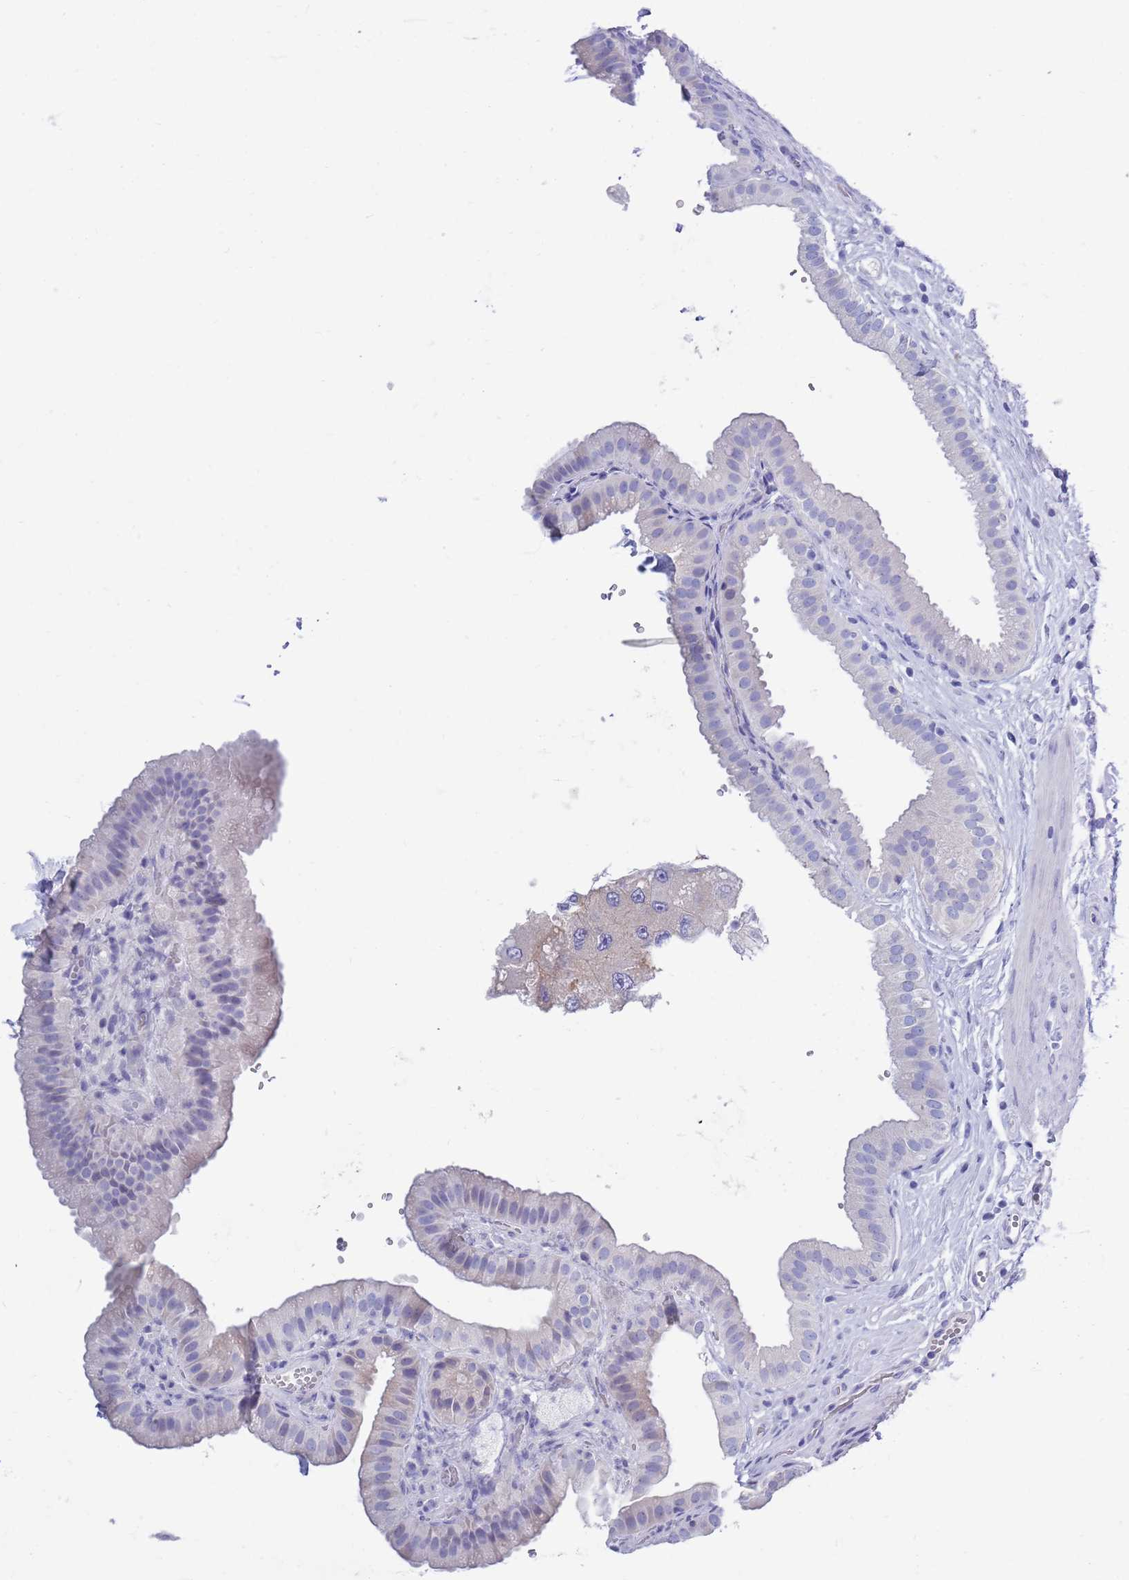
{"staining": {"intensity": "negative", "quantity": "none", "location": "none"}, "tissue": "gallbladder", "cell_type": "Glandular cells", "image_type": "normal", "snomed": [{"axis": "morphology", "description": "Normal tissue, NOS"}, {"axis": "topography", "description": "Gallbladder"}], "caption": "A high-resolution micrograph shows immunohistochemistry (IHC) staining of normal gallbladder, which displays no significant expression in glandular cells. Nuclei are stained in blue.", "gene": "MTMR2", "patient": {"sex": "female", "age": 61}}